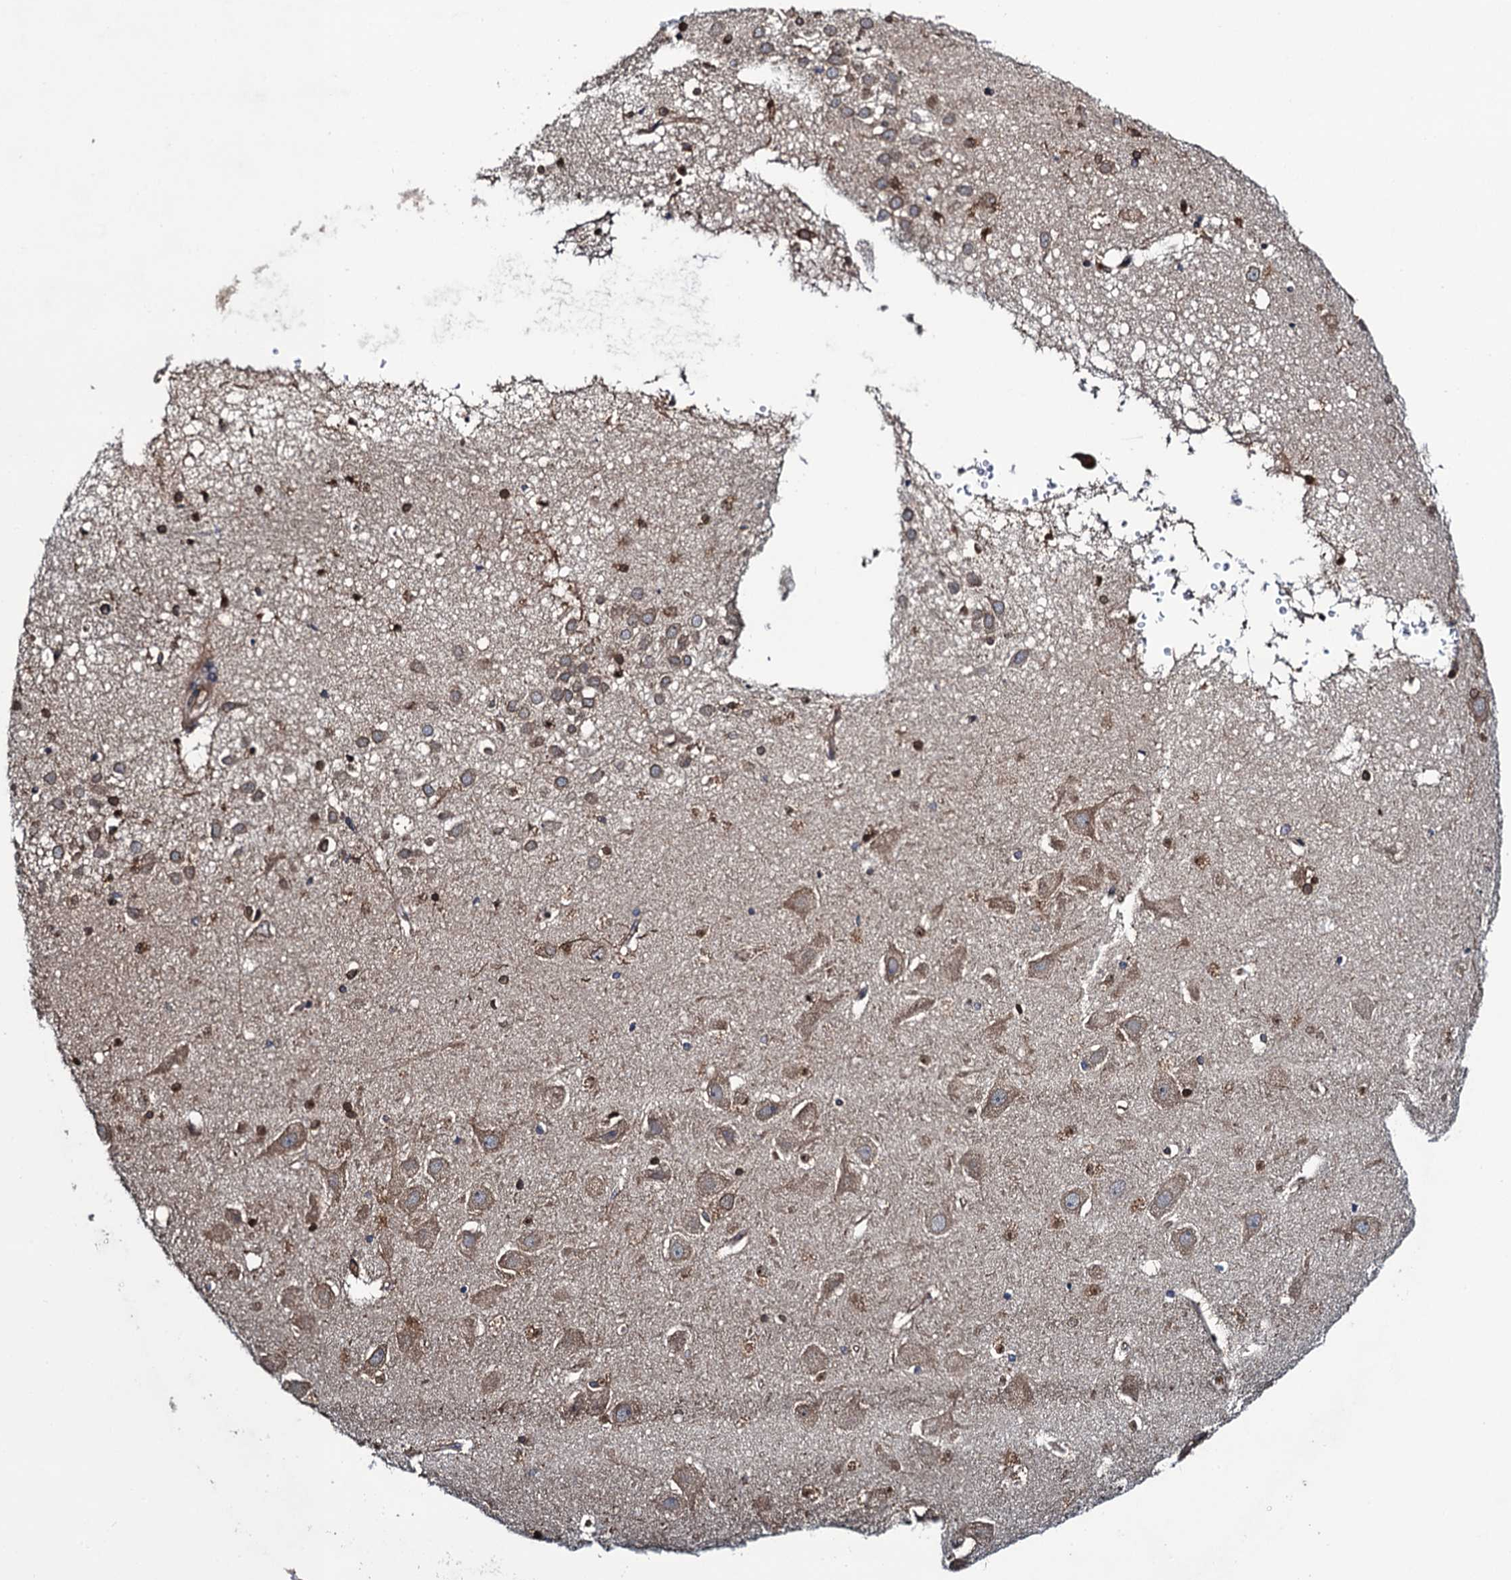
{"staining": {"intensity": "moderate", "quantity": "<25%", "location": "nuclear"}, "tissue": "hippocampus", "cell_type": "Glial cells", "image_type": "normal", "snomed": [{"axis": "morphology", "description": "Normal tissue, NOS"}, {"axis": "topography", "description": "Hippocampus"}], "caption": "Protein staining shows moderate nuclear expression in approximately <25% of glial cells in normal hippocampus.", "gene": "EVX2", "patient": {"sex": "female", "age": 52}}